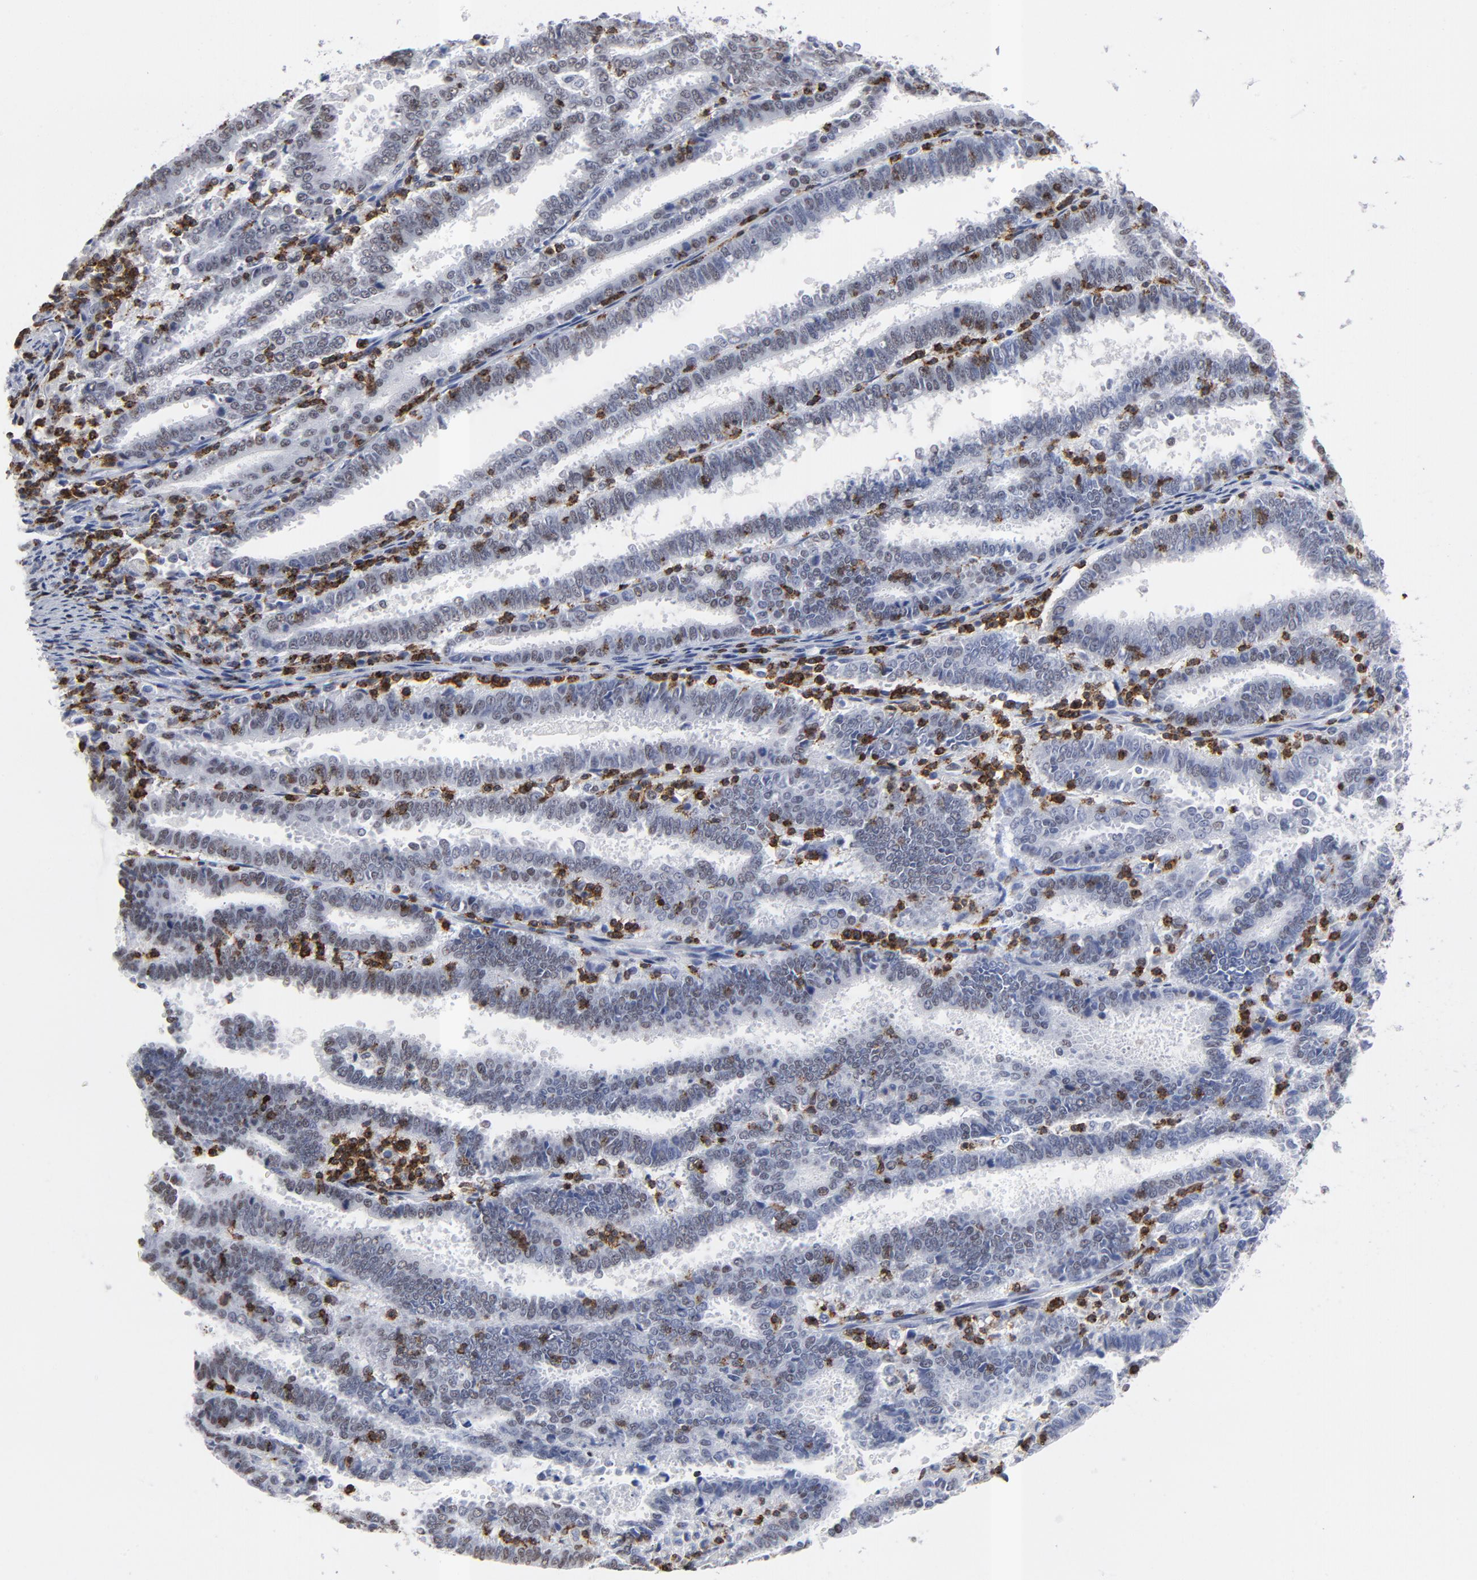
{"staining": {"intensity": "weak", "quantity": "<25%", "location": "nuclear"}, "tissue": "endometrial cancer", "cell_type": "Tumor cells", "image_type": "cancer", "snomed": [{"axis": "morphology", "description": "Adenocarcinoma, NOS"}, {"axis": "topography", "description": "Uterus"}], "caption": "DAB immunohistochemical staining of adenocarcinoma (endometrial) reveals no significant expression in tumor cells.", "gene": "CD2", "patient": {"sex": "female", "age": 83}}